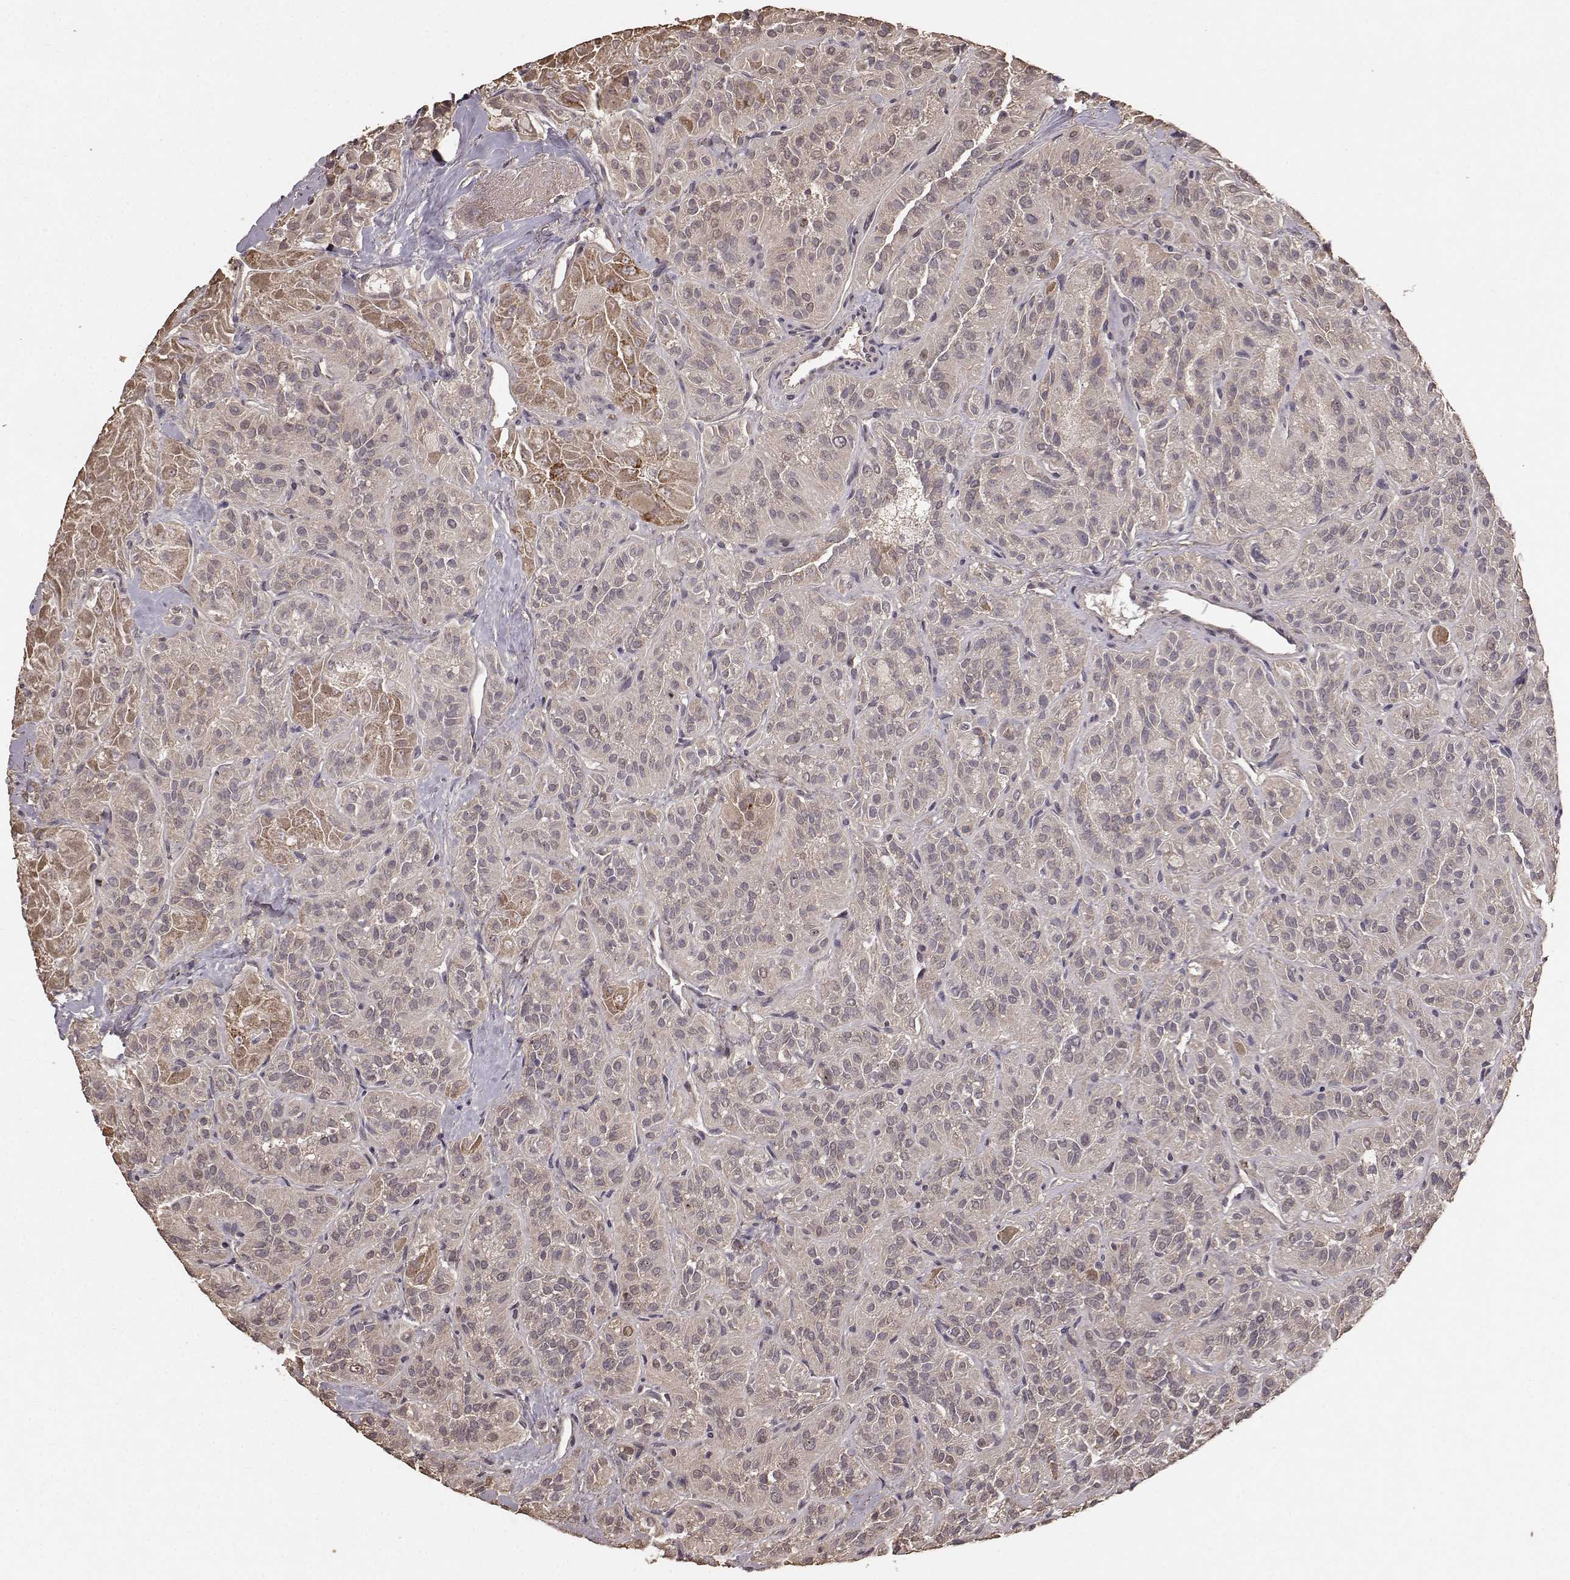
{"staining": {"intensity": "moderate", "quantity": "25%-75%", "location": "cytoplasmic/membranous"}, "tissue": "thyroid cancer", "cell_type": "Tumor cells", "image_type": "cancer", "snomed": [{"axis": "morphology", "description": "Papillary adenocarcinoma, NOS"}, {"axis": "topography", "description": "Thyroid gland"}], "caption": "Thyroid cancer stained with a protein marker displays moderate staining in tumor cells.", "gene": "USP15", "patient": {"sex": "female", "age": 45}}